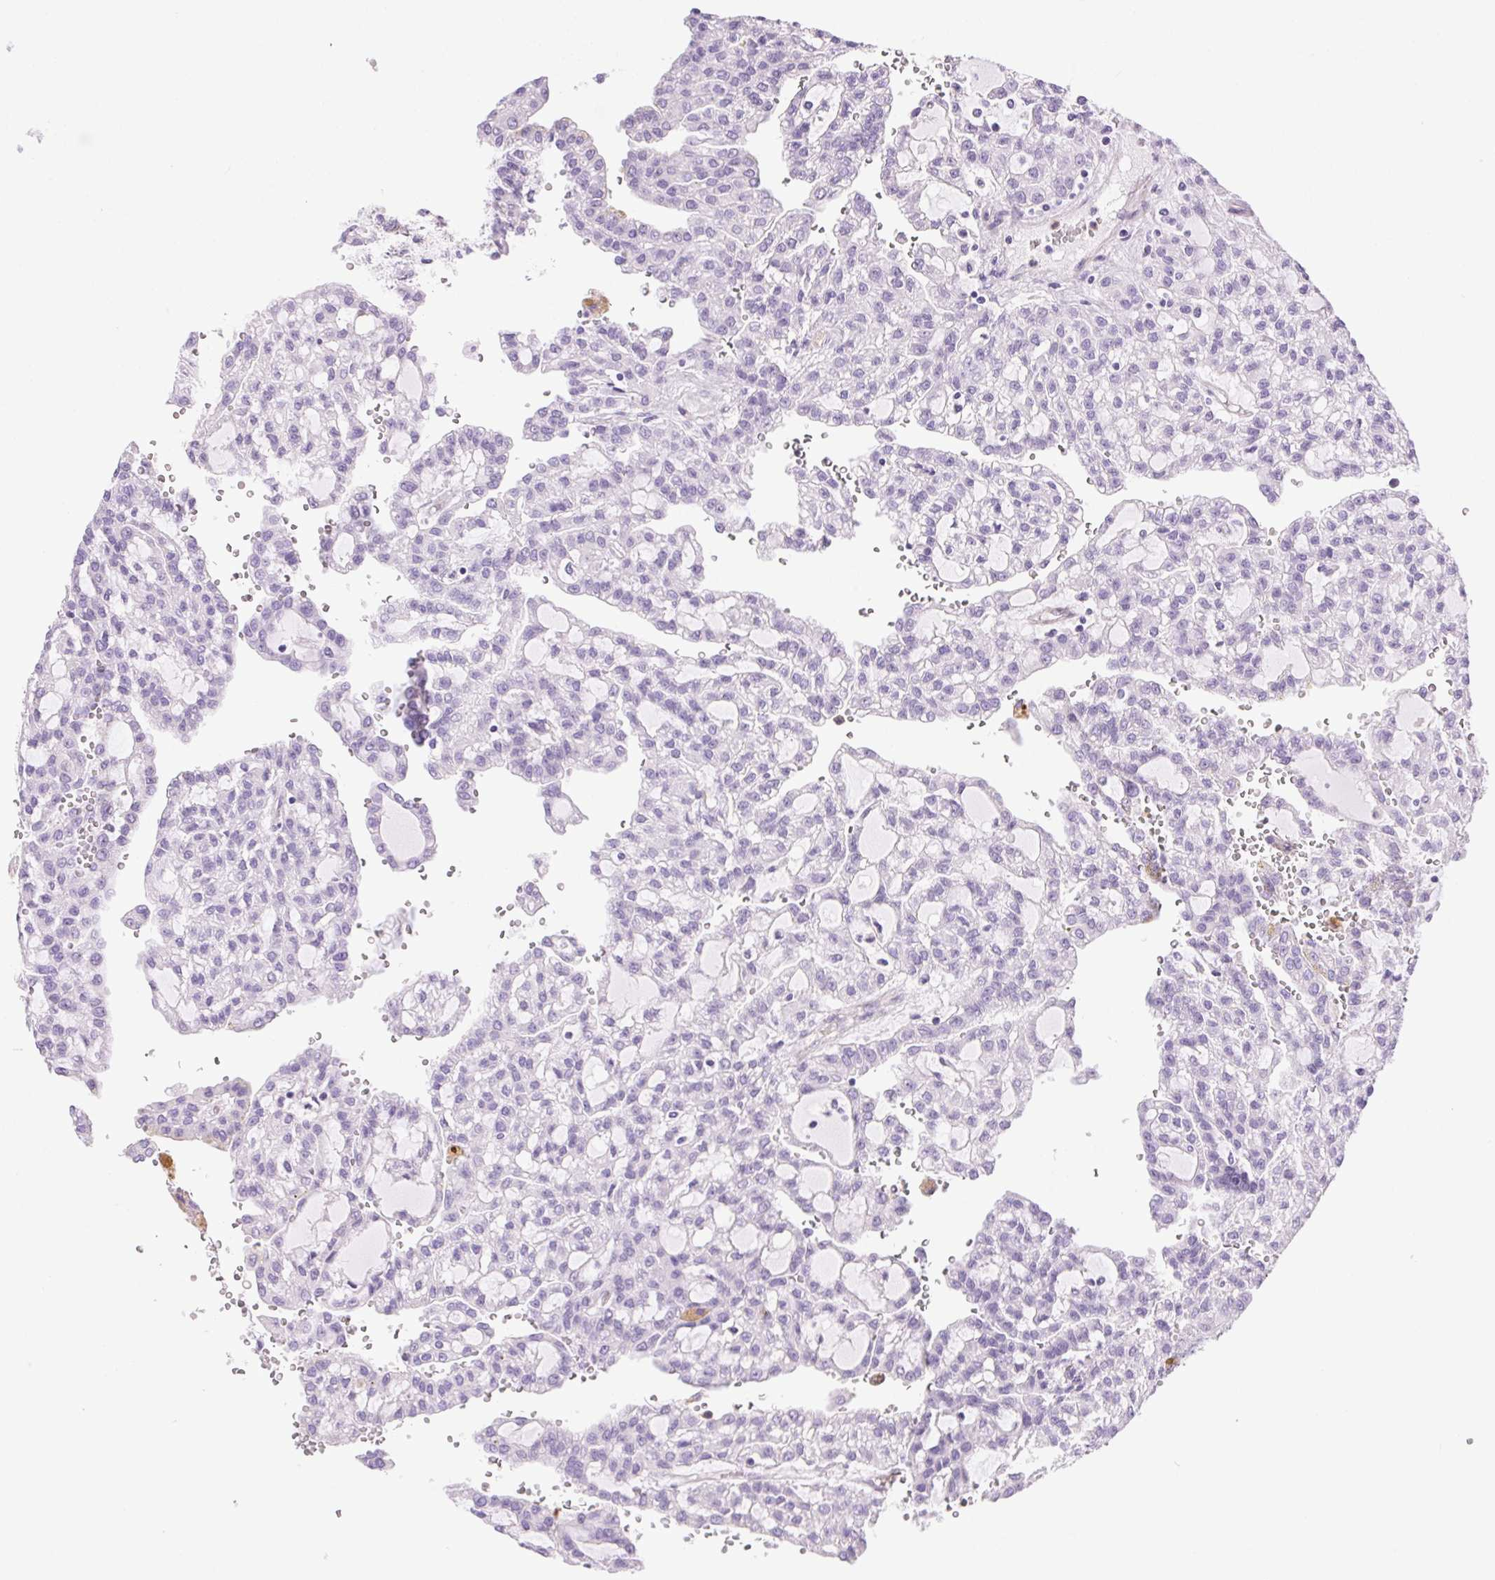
{"staining": {"intensity": "negative", "quantity": "none", "location": "none"}, "tissue": "renal cancer", "cell_type": "Tumor cells", "image_type": "cancer", "snomed": [{"axis": "morphology", "description": "Adenocarcinoma, NOS"}, {"axis": "topography", "description": "Kidney"}], "caption": "Tumor cells show no significant protein expression in renal cancer (adenocarcinoma).", "gene": "SHCBP1L", "patient": {"sex": "male", "age": 63}}